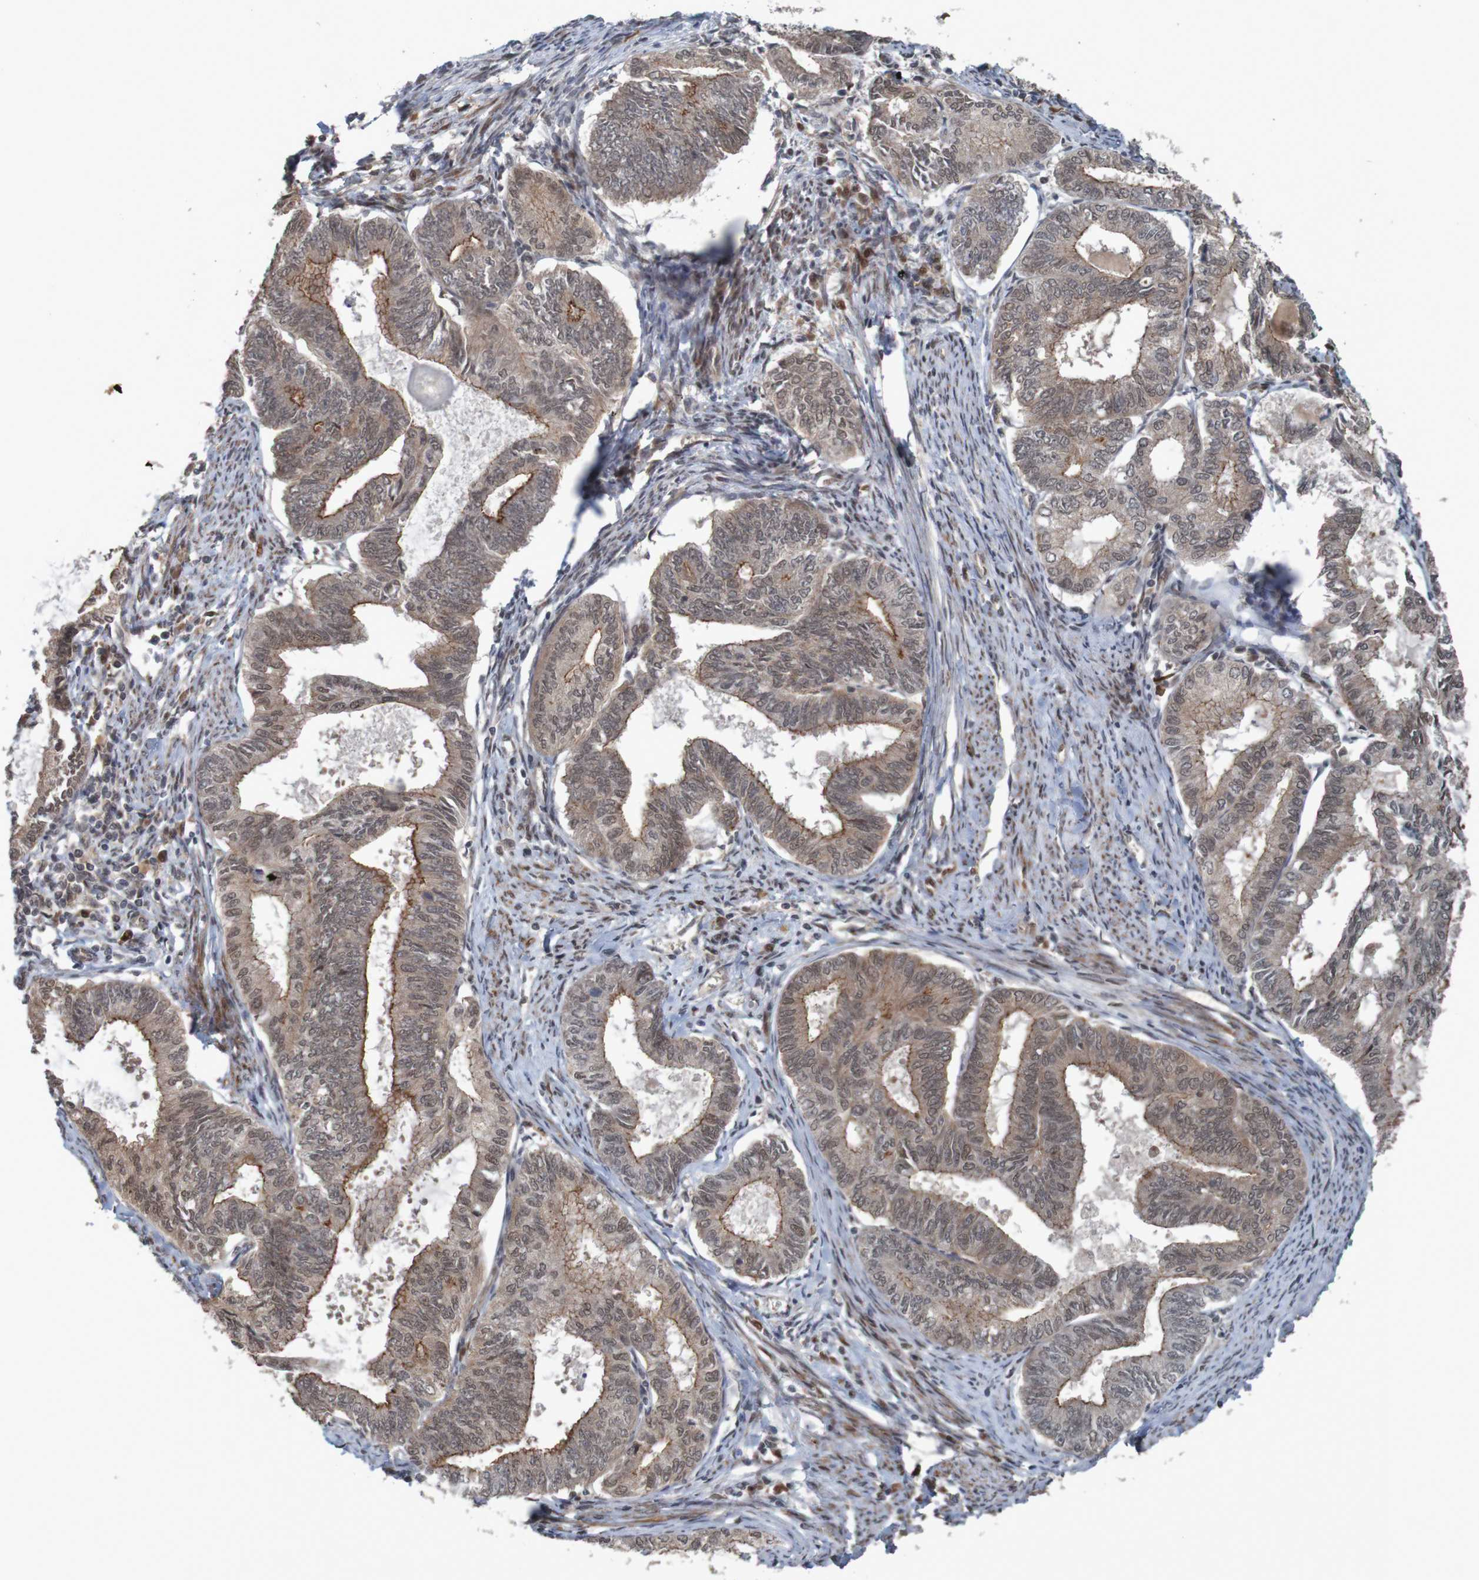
{"staining": {"intensity": "moderate", "quantity": "25%-75%", "location": "cytoplasmic/membranous"}, "tissue": "endometrial cancer", "cell_type": "Tumor cells", "image_type": "cancer", "snomed": [{"axis": "morphology", "description": "Adenocarcinoma, NOS"}, {"axis": "topography", "description": "Endometrium"}], "caption": "A brown stain shows moderate cytoplasmic/membranous staining of a protein in human endometrial cancer tumor cells.", "gene": "ARHGEF11", "patient": {"sex": "female", "age": 86}}